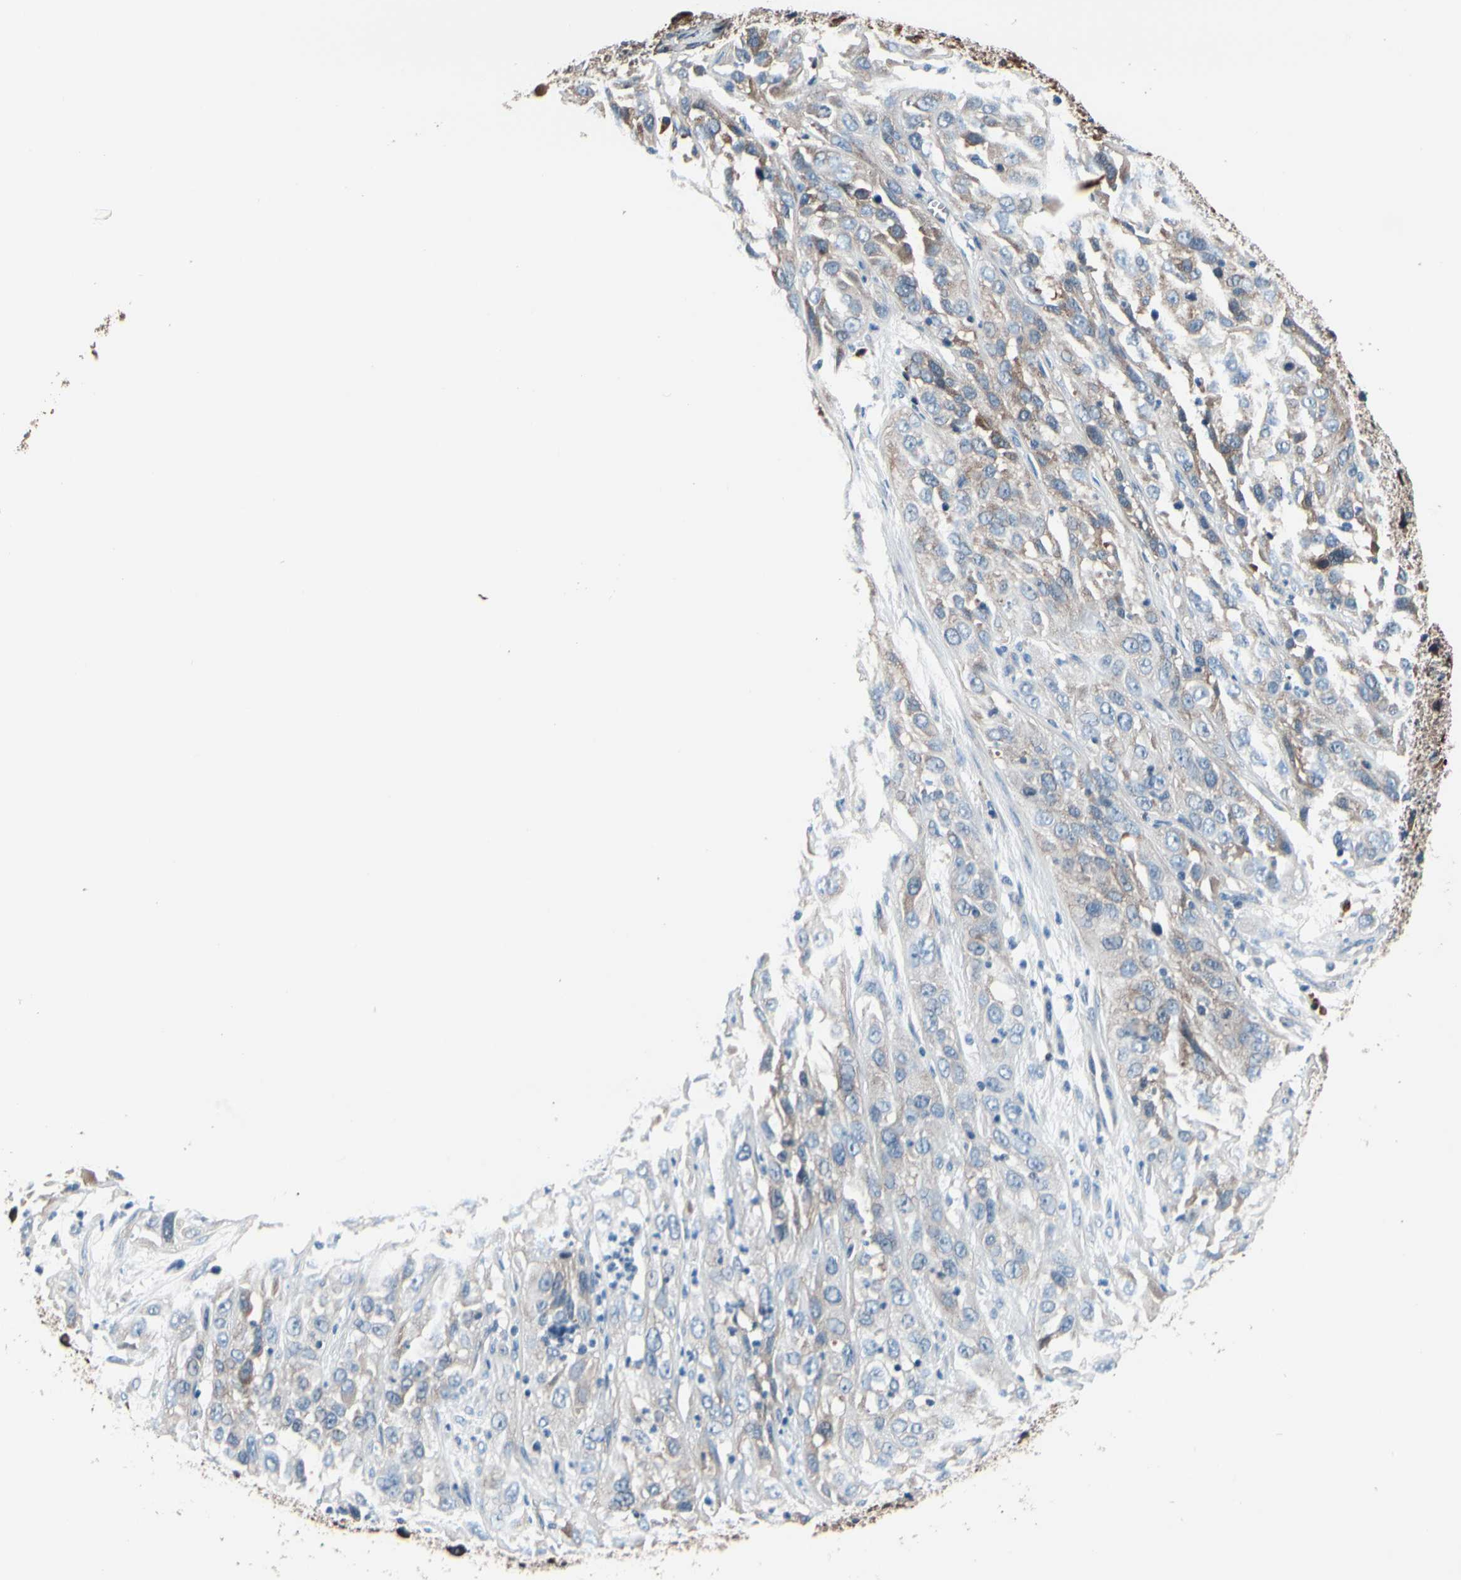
{"staining": {"intensity": "weak", "quantity": "25%-75%", "location": "cytoplasmic/membranous"}, "tissue": "cervical cancer", "cell_type": "Tumor cells", "image_type": "cancer", "snomed": [{"axis": "morphology", "description": "Squamous cell carcinoma, NOS"}, {"axis": "topography", "description": "Cervix"}], "caption": "DAB immunohistochemical staining of human cervical squamous cell carcinoma demonstrates weak cytoplasmic/membranous protein expression in approximately 25%-75% of tumor cells.", "gene": "PRDX2", "patient": {"sex": "female", "age": 32}}